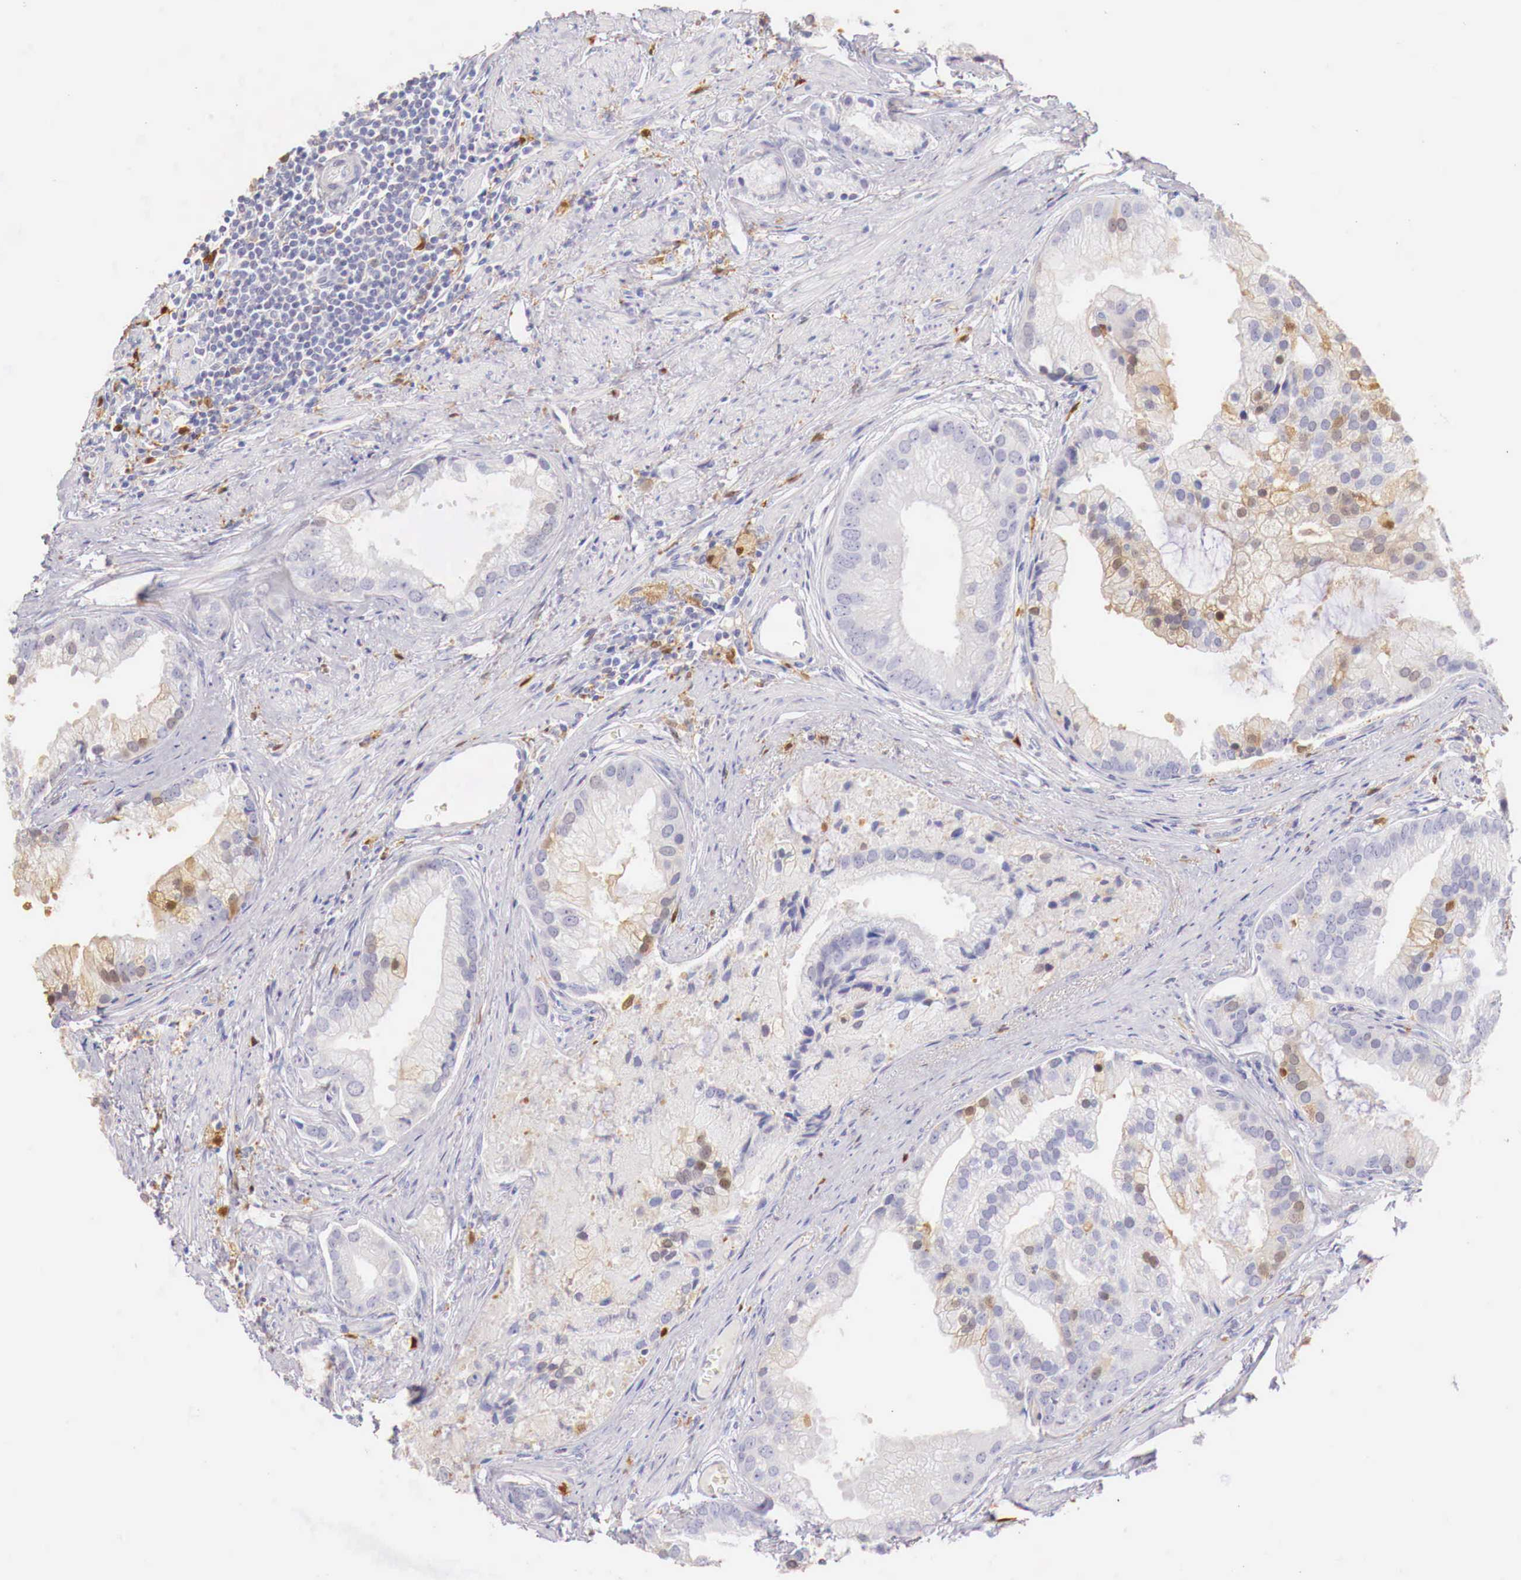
{"staining": {"intensity": "weak", "quantity": "<25%", "location": "cytoplasmic/membranous,nuclear"}, "tissue": "prostate cancer", "cell_type": "Tumor cells", "image_type": "cancer", "snomed": [{"axis": "morphology", "description": "Adenocarcinoma, Low grade"}, {"axis": "topography", "description": "Prostate"}], "caption": "Immunohistochemical staining of human prostate adenocarcinoma (low-grade) displays no significant staining in tumor cells.", "gene": "RENBP", "patient": {"sex": "male", "age": 71}}